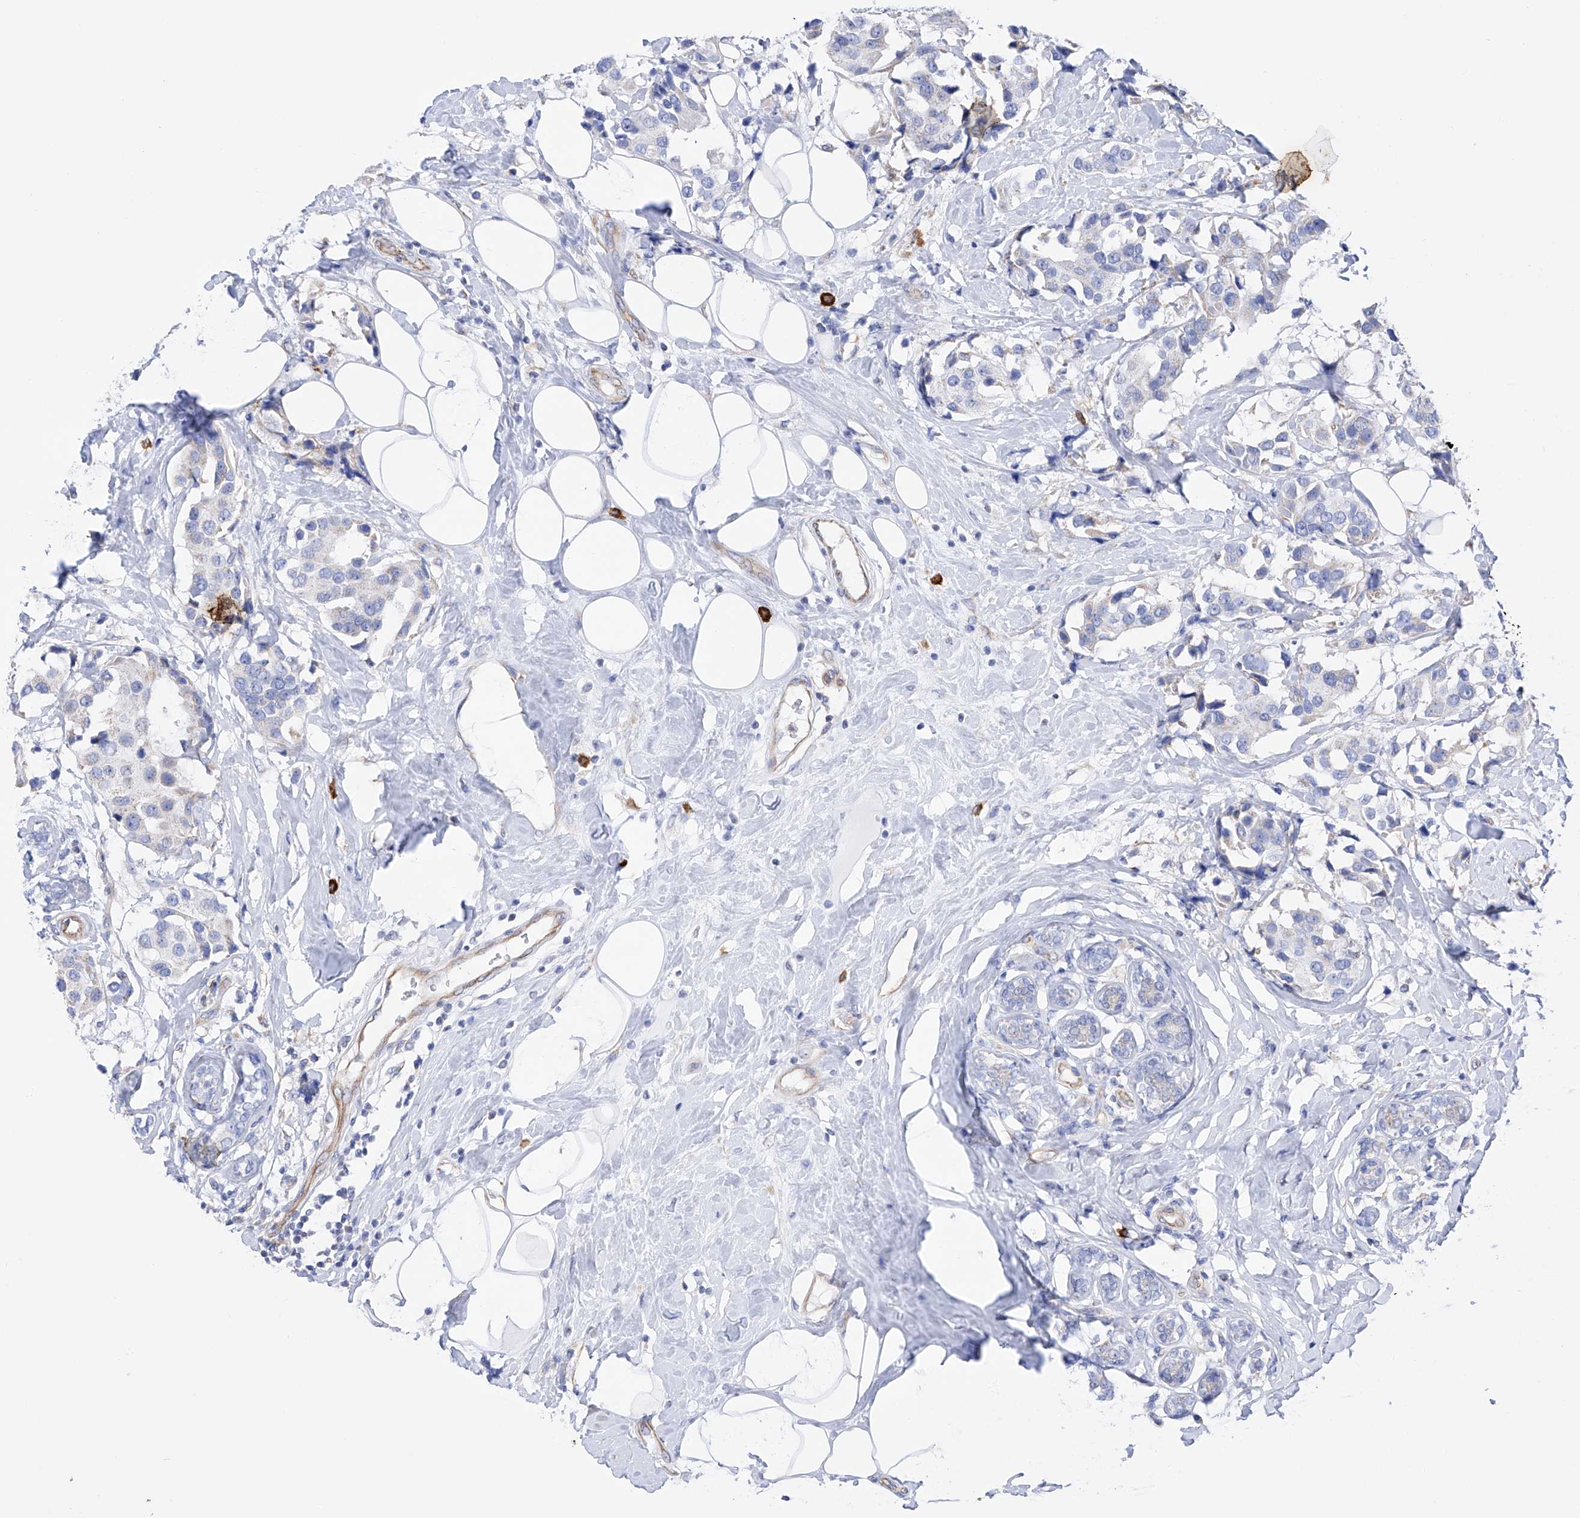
{"staining": {"intensity": "negative", "quantity": "none", "location": "none"}, "tissue": "breast cancer", "cell_type": "Tumor cells", "image_type": "cancer", "snomed": [{"axis": "morphology", "description": "Normal tissue, NOS"}, {"axis": "morphology", "description": "Duct carcinoma"}, {"axis": "topography", "description": "Breast"}], "caption": "Human intraductal carcinoma (breast) stained for a protein using immunohistochemistry reveals no expression in tumor cells.", "gene": "FLG", "patient": {"sex": "female", "age": 39}}